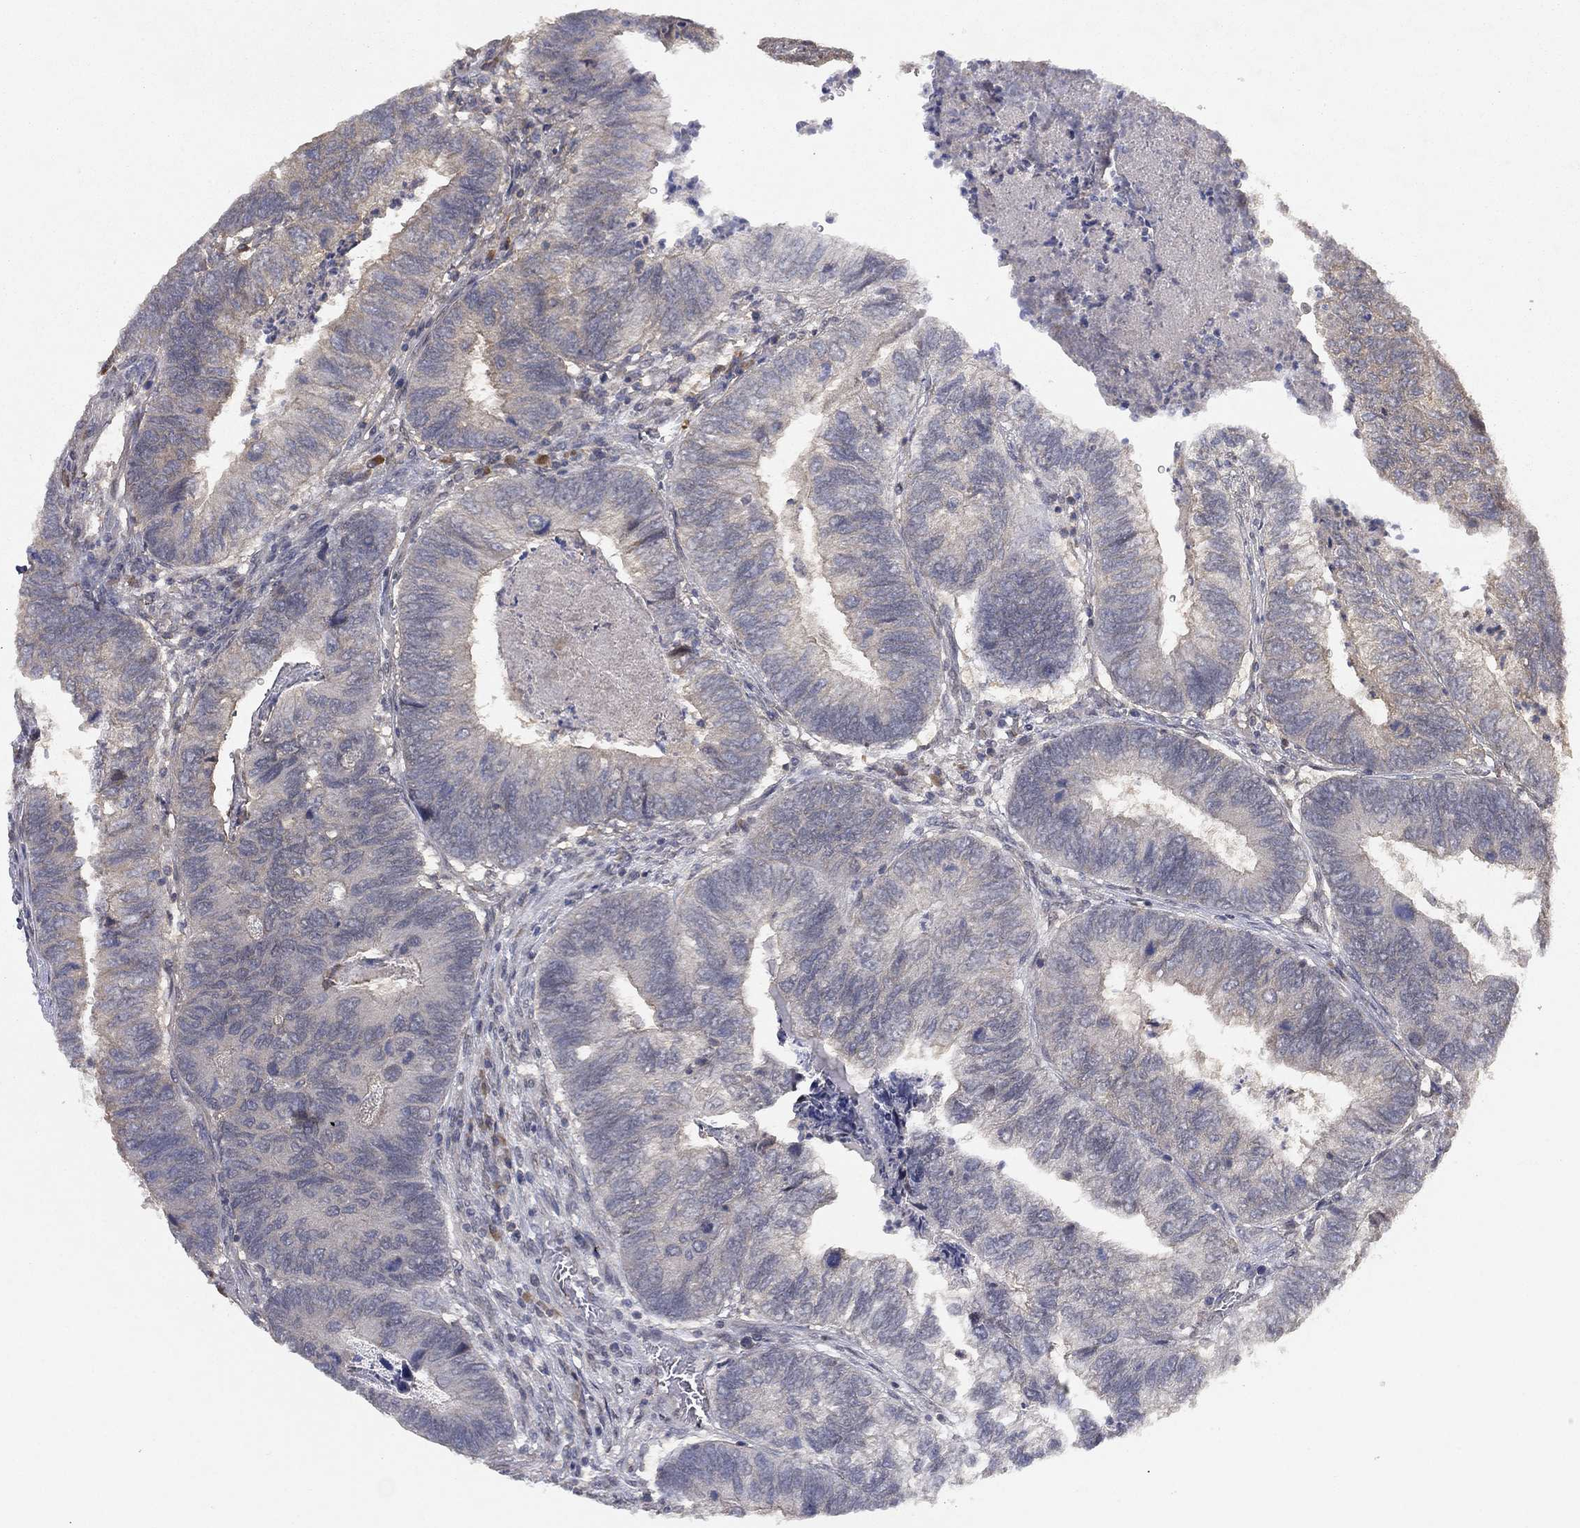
{"staining": {"intensity": "negative", "quantity": "none", "location": "none"}, "tissue": "colorectal cancer", "cell_type": "Tumor cells", "image_type": "cancer", "snomed": [{"axis": "morphology", "description": "Adenocarcinoma, NOS"}, {"axis": "topography", "description": "Colon"}], "caption": "DAB (3,3'-diaminobenzidine) immunohistochemical staining of colorectal cancer reveals no significant staining in tumor cells.", "gene": "UBA5", "patient": {"sex": "female", "age": 67}}